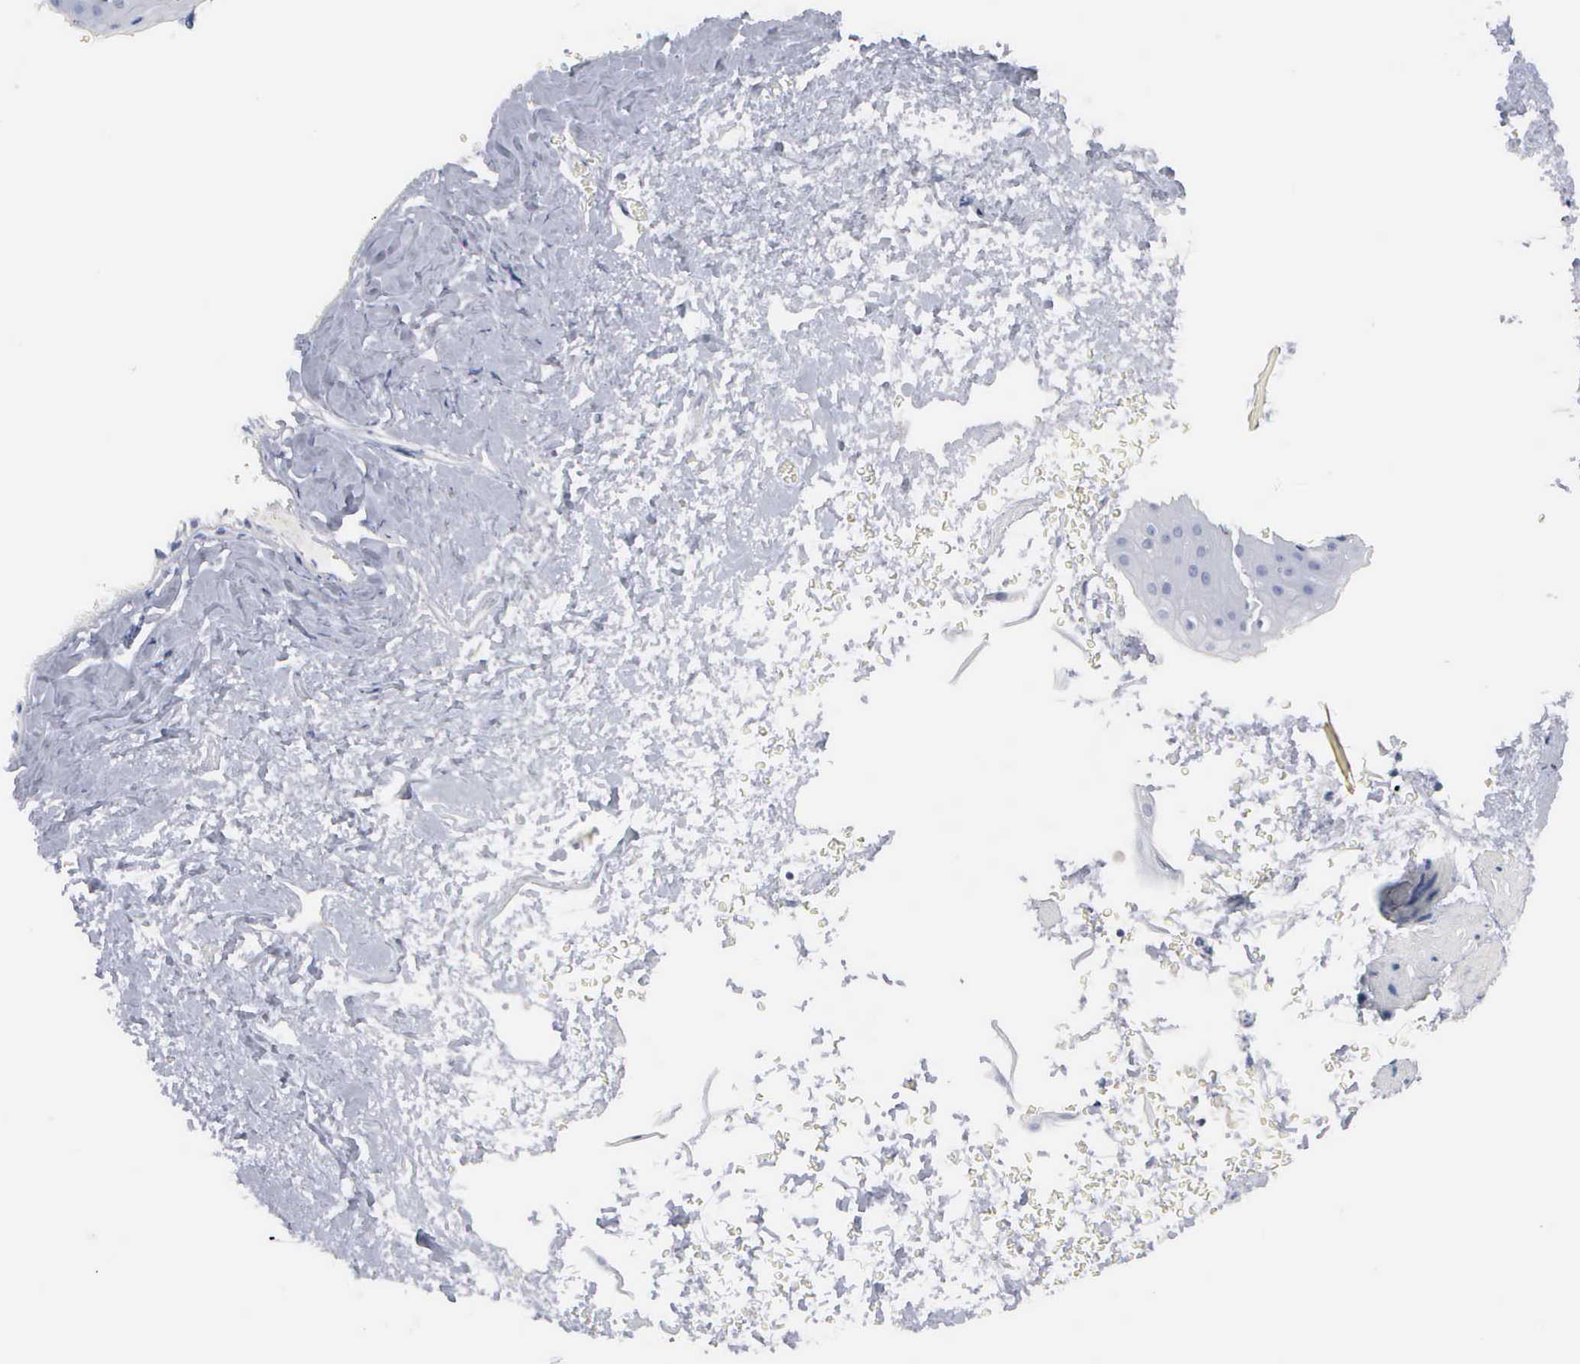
{"staining": {"intensity": "negative", "quantity": "none", "location": "none"}, "tissue": "esophagus", "cell_type": "Squamous epithelial cells", "image_type": "normal", "snomed": [{"axis": "morphology", "description": "Normal tissue, NOS"}, {"axis": "topography", "description": "Esophagus"}], "caption": "Immunohistochemistry histopathology image of benign esophagus: esophagus stained with DAB reveals no significant protein staining in squamous epithelial cells. (DAB immunohistochemistry (IHC) visualized using brightfield microscopy, high magnification).", "gene": "ASPHD2", "patient": {"sex": "female", "age": 61}}